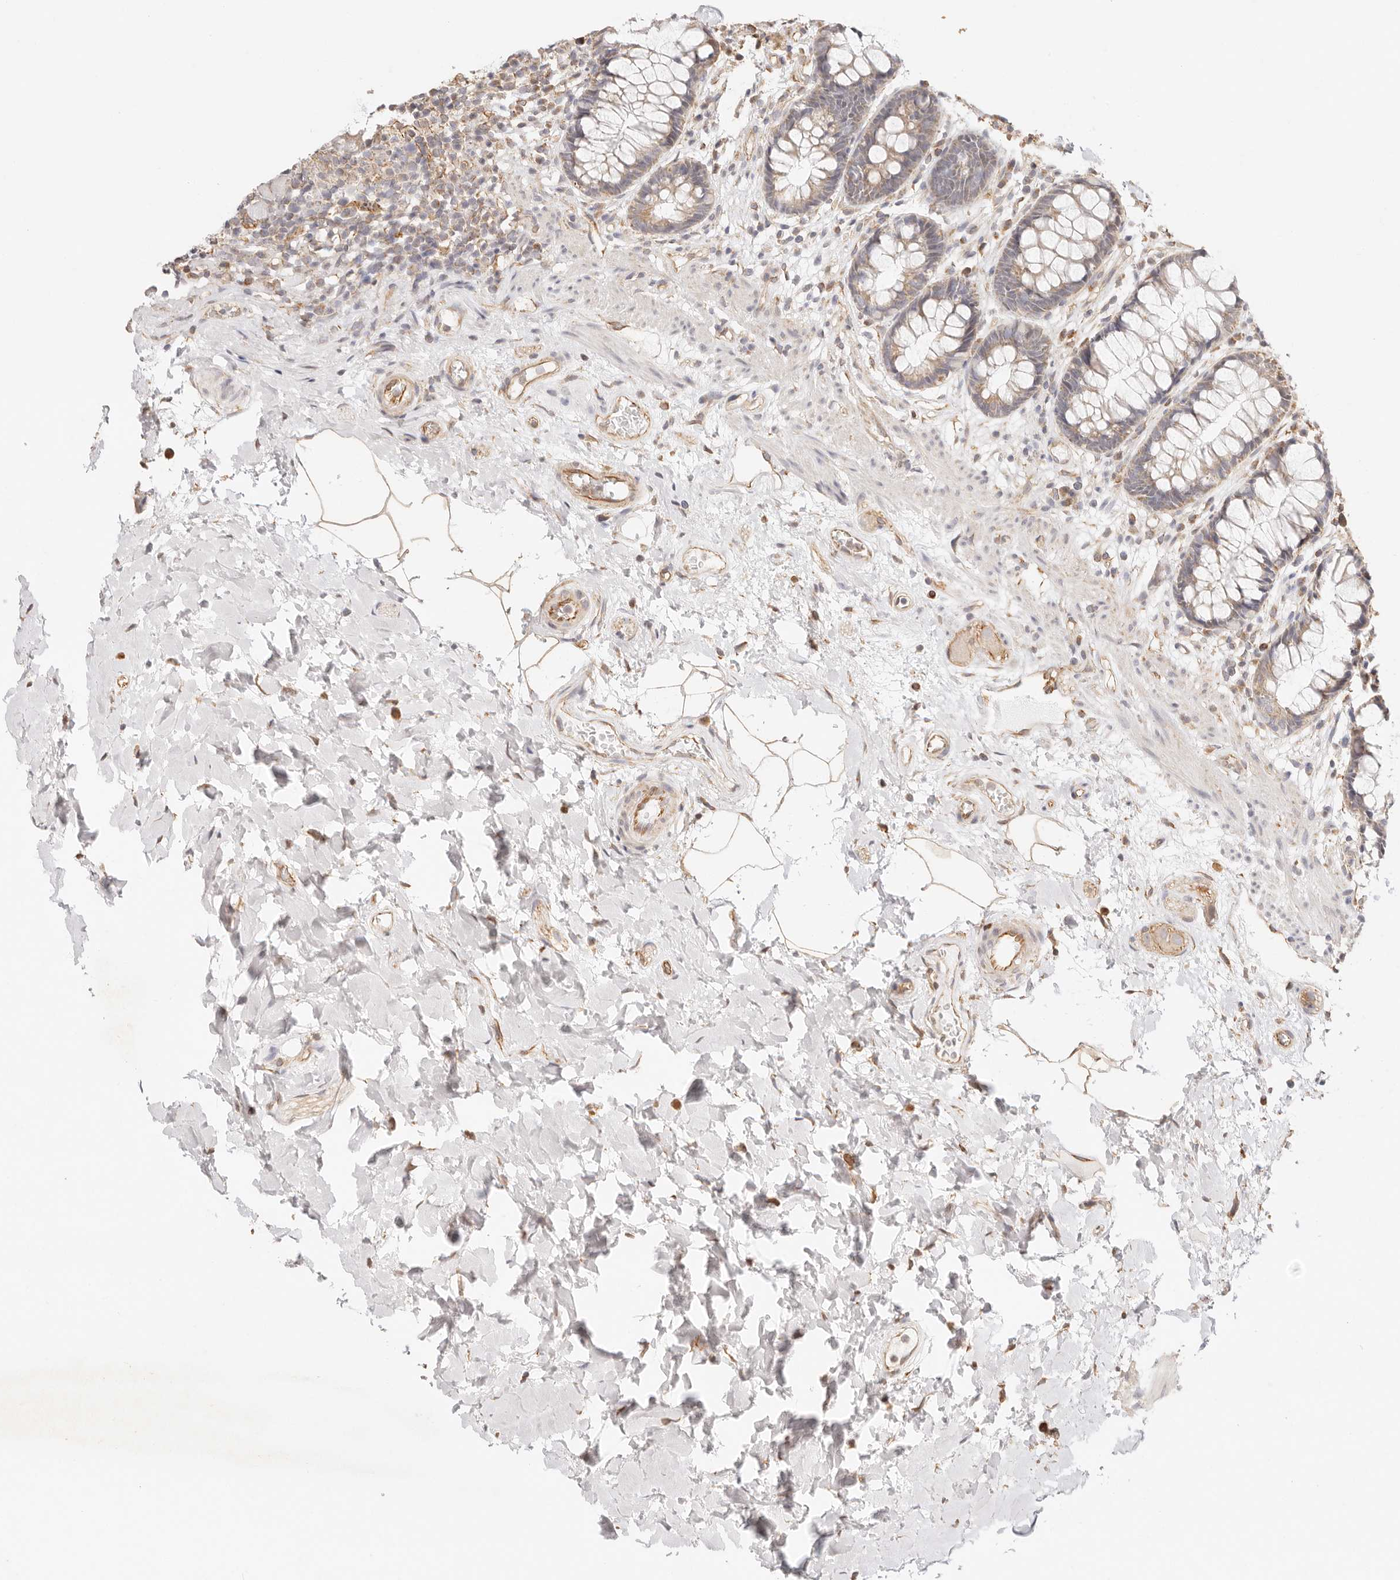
{"staining": {"intensity": "weak", "quantity": ">75%", "location": "cytoplasmic/membranous"}, "tissue": "rectum", "cell_type": "Glandular cells", "image_type": "normal", "snomed": [{"axis": "morphology", "description": "Normal tissue, NOS"}, {"axis": "topography", "description": "Rectum"}], "caption": "Immunohistochemical staining of normal rectum displays >75% levels of weak cytoplasmic/membranous protein staining in about >75% of glandular cells.", "gene": "ZC3H11A", "patient": {"sex": "male", "age": 64}}